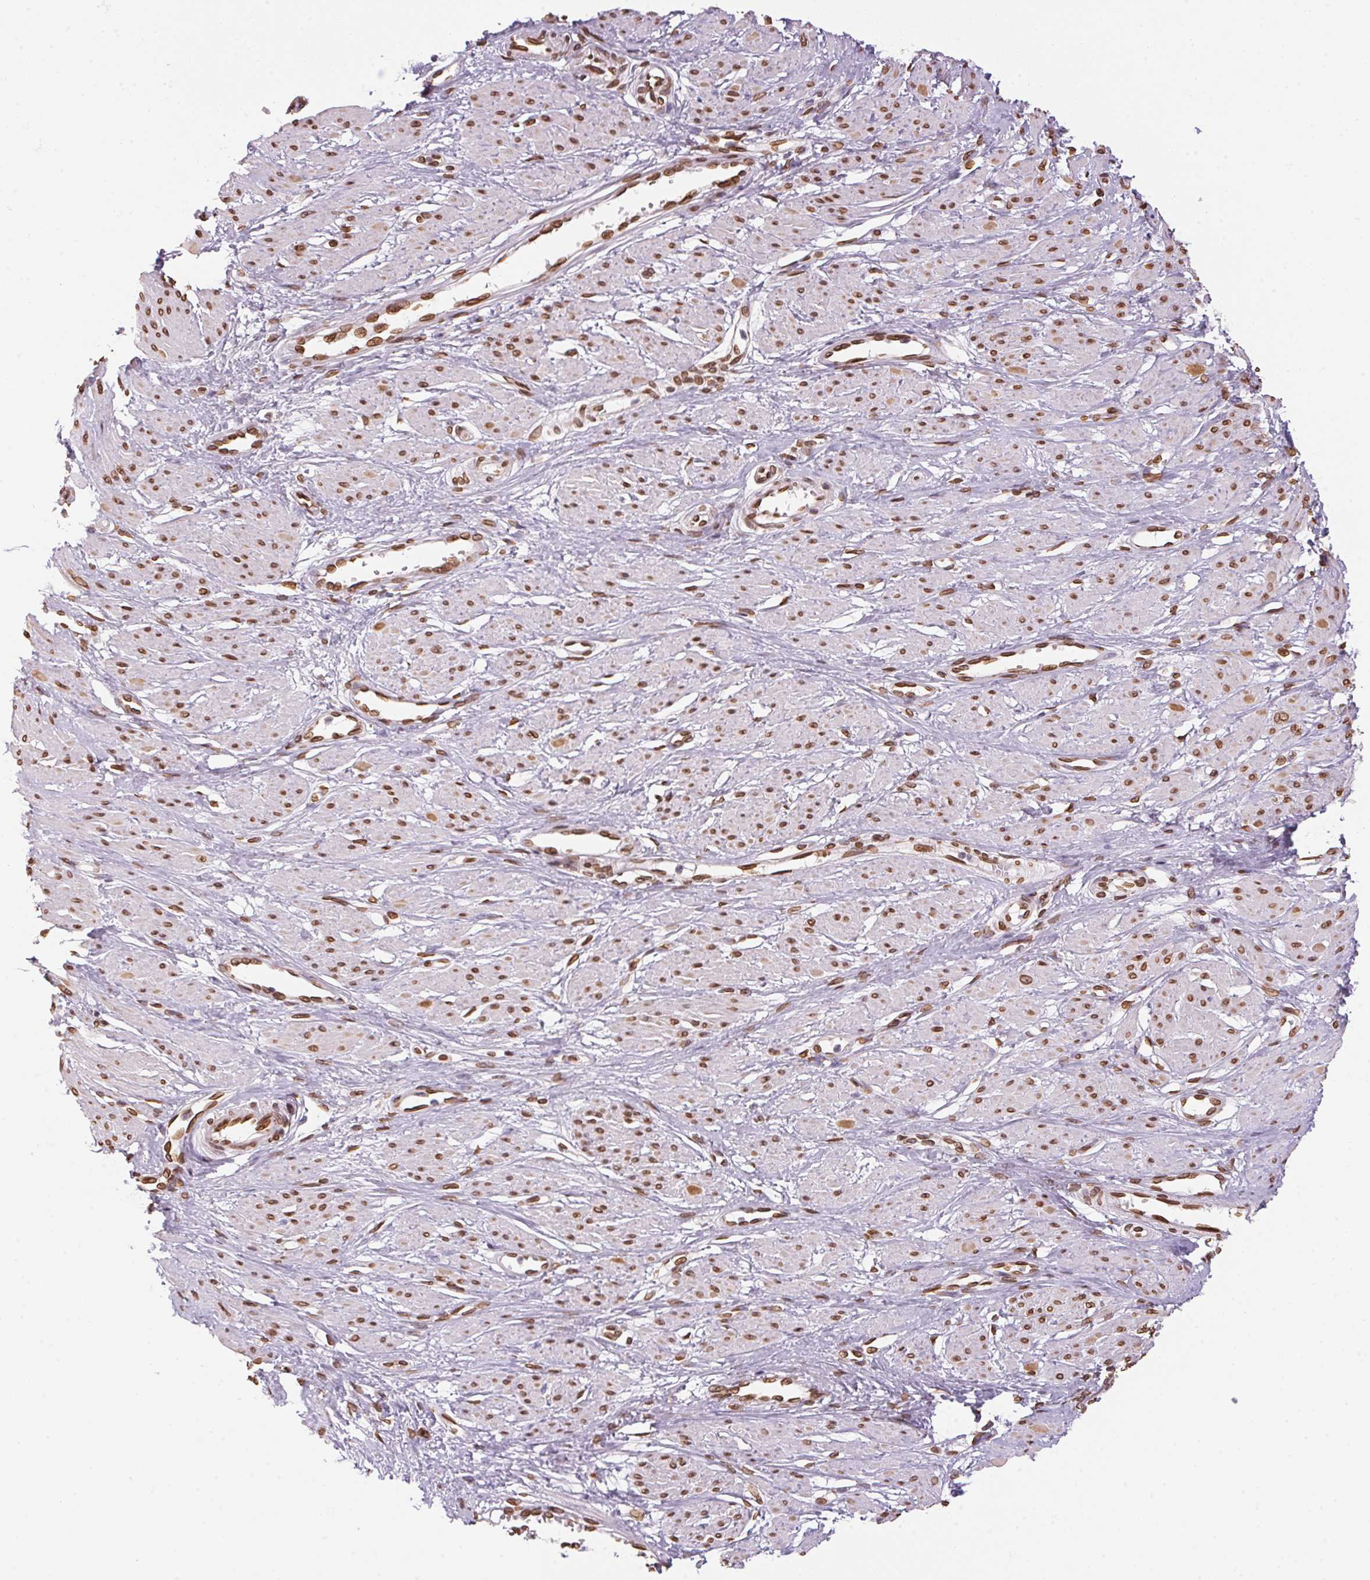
{"staining": {"intensity": "moderate", "quantity": ">75%", "location": "cytoplasmic/membranous,nuclear"}, "tissue": "smooth muscle", "cell_type": "Smooth muscle cells", "image_type": "normal", "snomed": [{"axis": "morphology", "description": "Normal tissue, NOS"}, {"axis": "topography", "description": "Smooth muscle"}, {"axis": "topography", "description": "Uterus"}], "caption": "Protein expression analysis of normal human smooth muscle reveals moderate cytoplasmic/membranous,nuclear positivity in about >75% of smooth muscle cells. Using DAB (3,3'-diaminobenzidine) (brown) and hematoxylin (blue) stains, captured at high magnification using brightfield microscopy.", "gene": "TMEM175", "patient": {"sex": "female", "age": 39}}